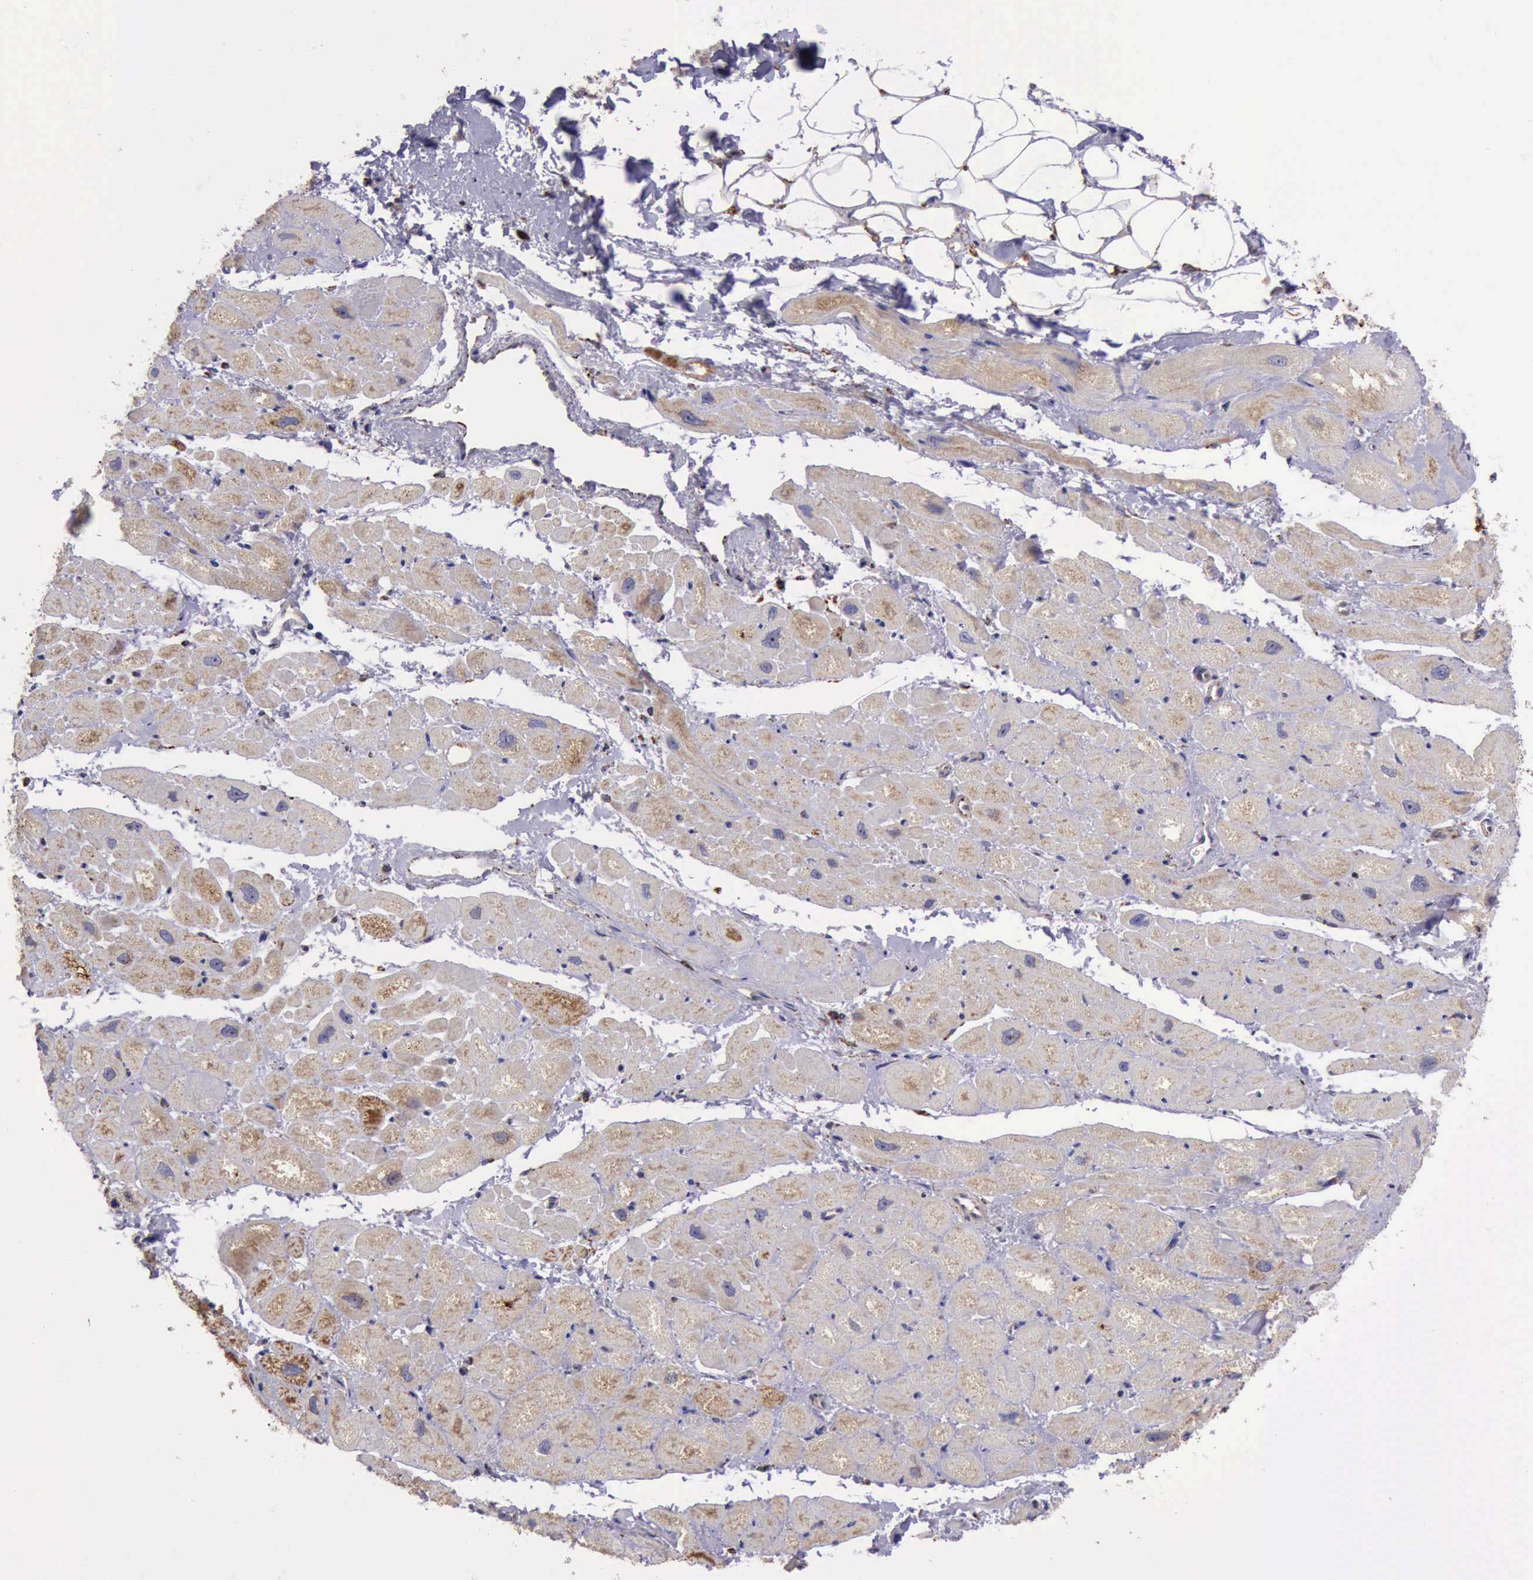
{"staining": {"intensity": "moderate", "quantity": ">75%", "location": "cytoplasmic/membranous"}, "tissue": "heart muscle", "cell_type": "Cardiomyocytes", "image_type": "normal", "snomed": [{"axis": "morphology", "description": "Normal tissue, NOS"}, {"axis": "topography", "description": "Heart"}], "caption": "DAB immunohistochemical staining of normal heart muscle demonstrates moderate cytoplasmic/membranous protein positivity in approximately >75% of cardiomyocytes.", "gene": "TXN2", "patient": {"sex": "male", "age": 49}}